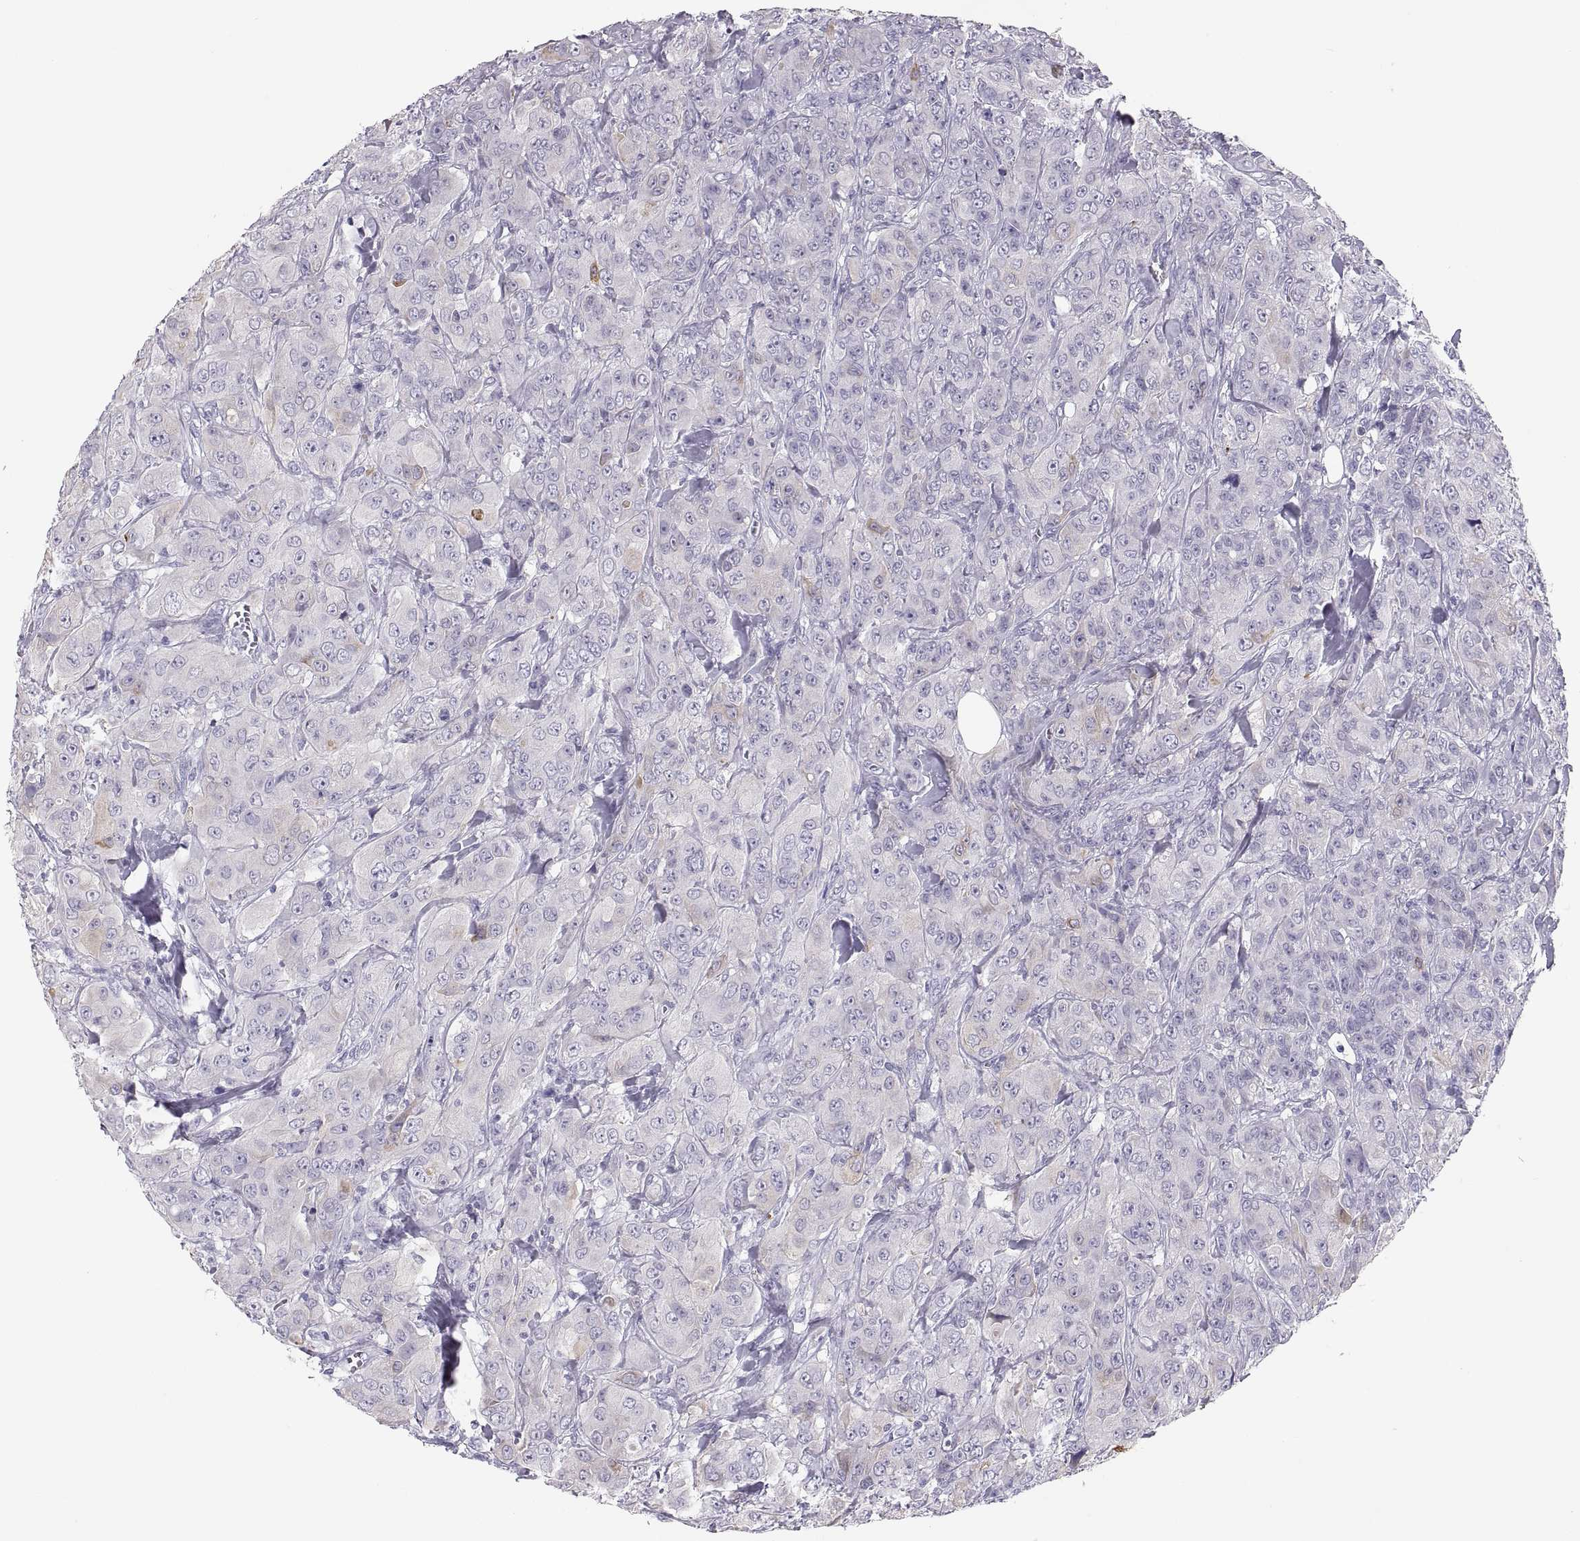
{"staining": {"intensity": "weak", "quantity": "<25%", "location": "cytoplasmic/membranous"}, "tissue": "breast cancer", "cell_type": "Tumor cells", "image_type": "cancer", "snomed": [{"axis": "morphology", "description": "Duct carcinoma"}, {"axis": "topography", "description": "Breast"}], "caption": "Histopathology image shows no significant protein expression in tumor cells of infiltrating ductal carcinoma (breast). Nuclei are stained in blue.", "gene": "MAGEB2", "patient": {"sex": "female", "age": 43}}